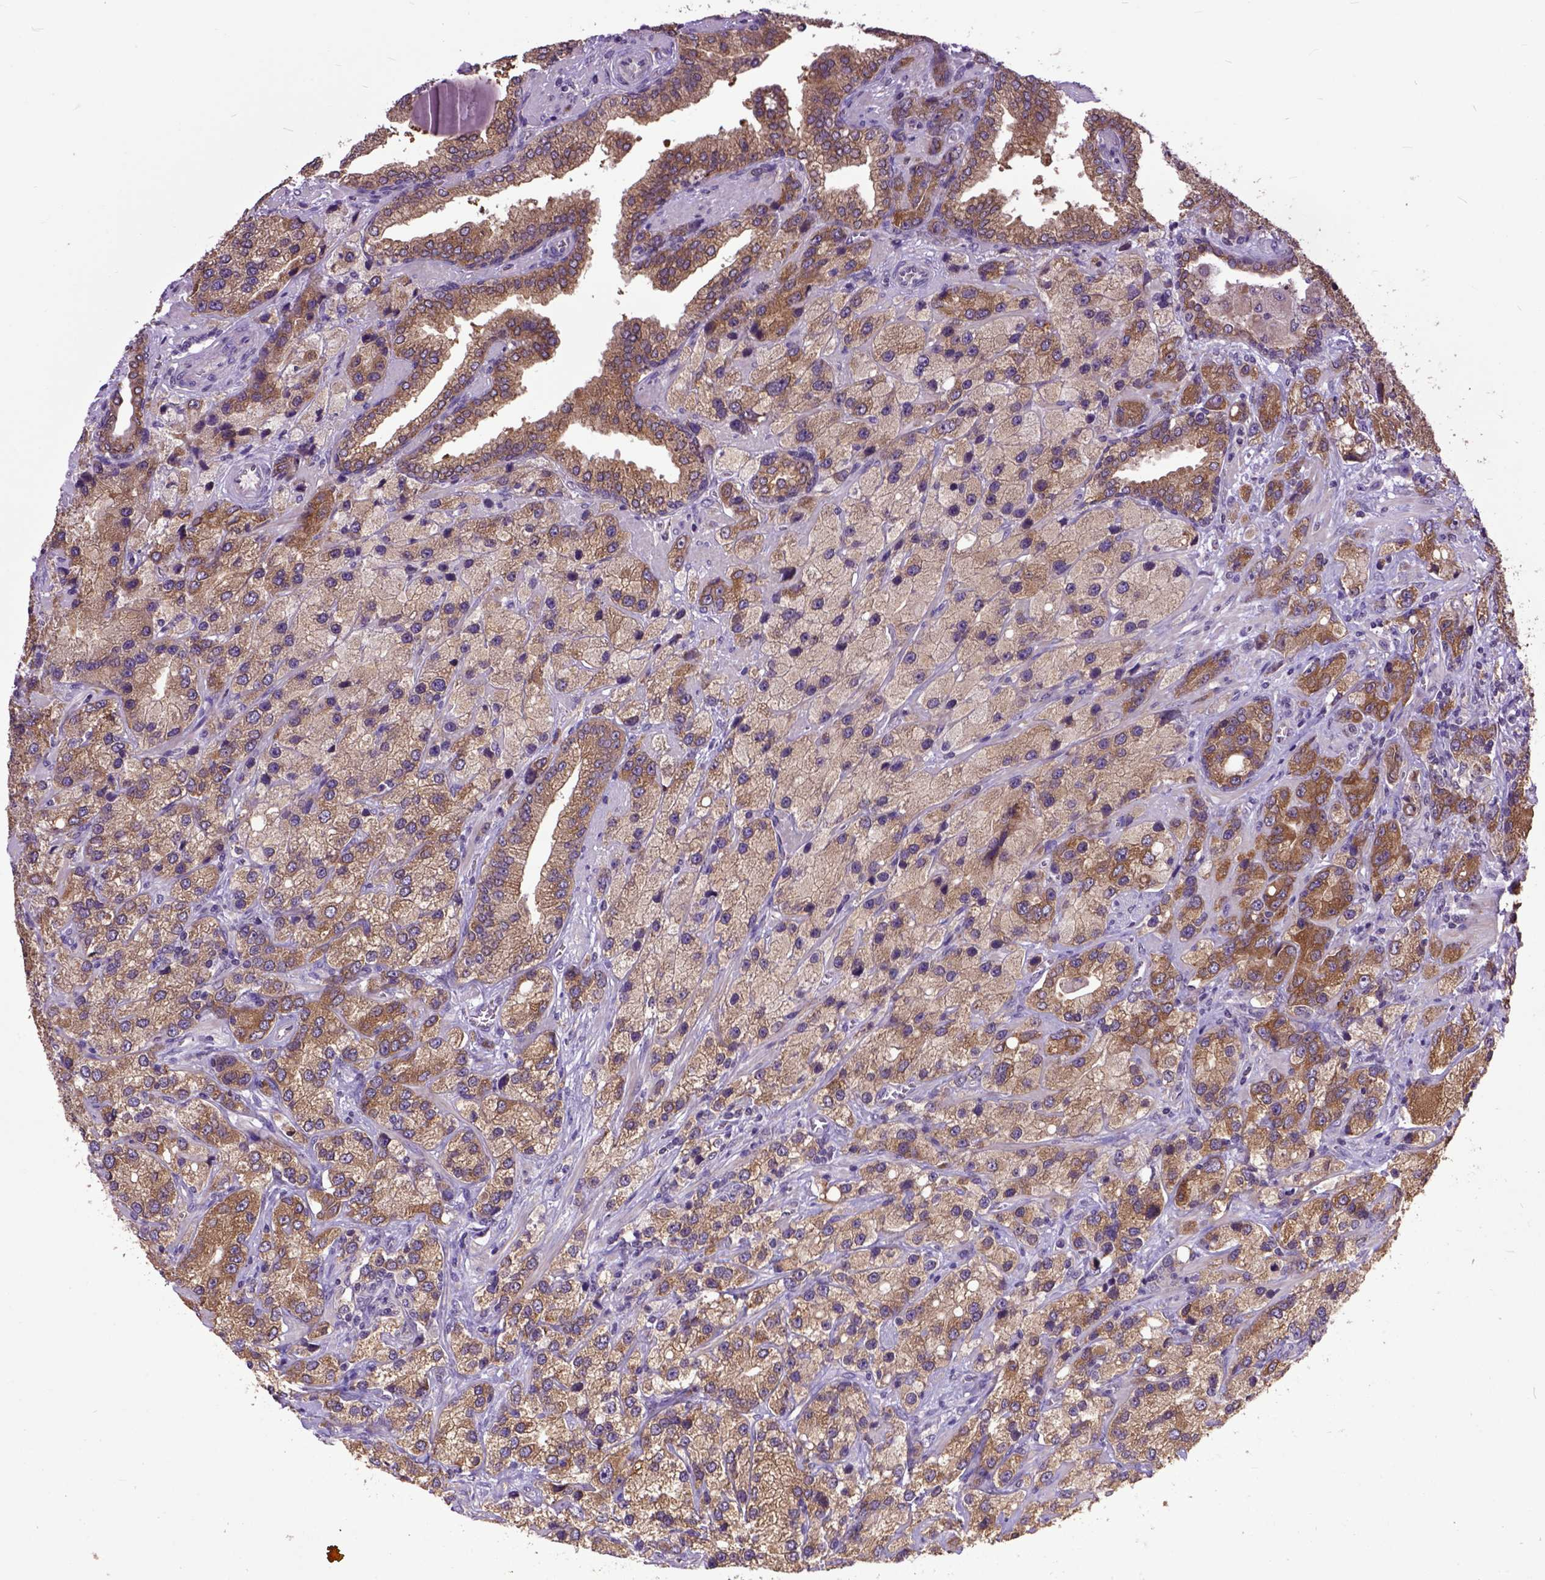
{"staining": {"intensity": "strong", "quantity": ">75%", "location": "cytoplasmic/membranous"}, "tissue": "prostate cancer", "cell_type": "Tumor cells", "image_type": "cancer", "snomed": [{"axis": "morphology", "description": "Adenocarcinoma, NOS"}, {"axis": "topography", "description": "Prostate"}], "caption": "Immunohistochemistry image of prostate cancer (adenocarcinoma) stained for a protein (brown), which shows high levels of strong cytoplasmic/membranous positivity in about >75% of tumor cells.", "gene": "ARL1", "patient": {"sex": "male", "age": 63}}